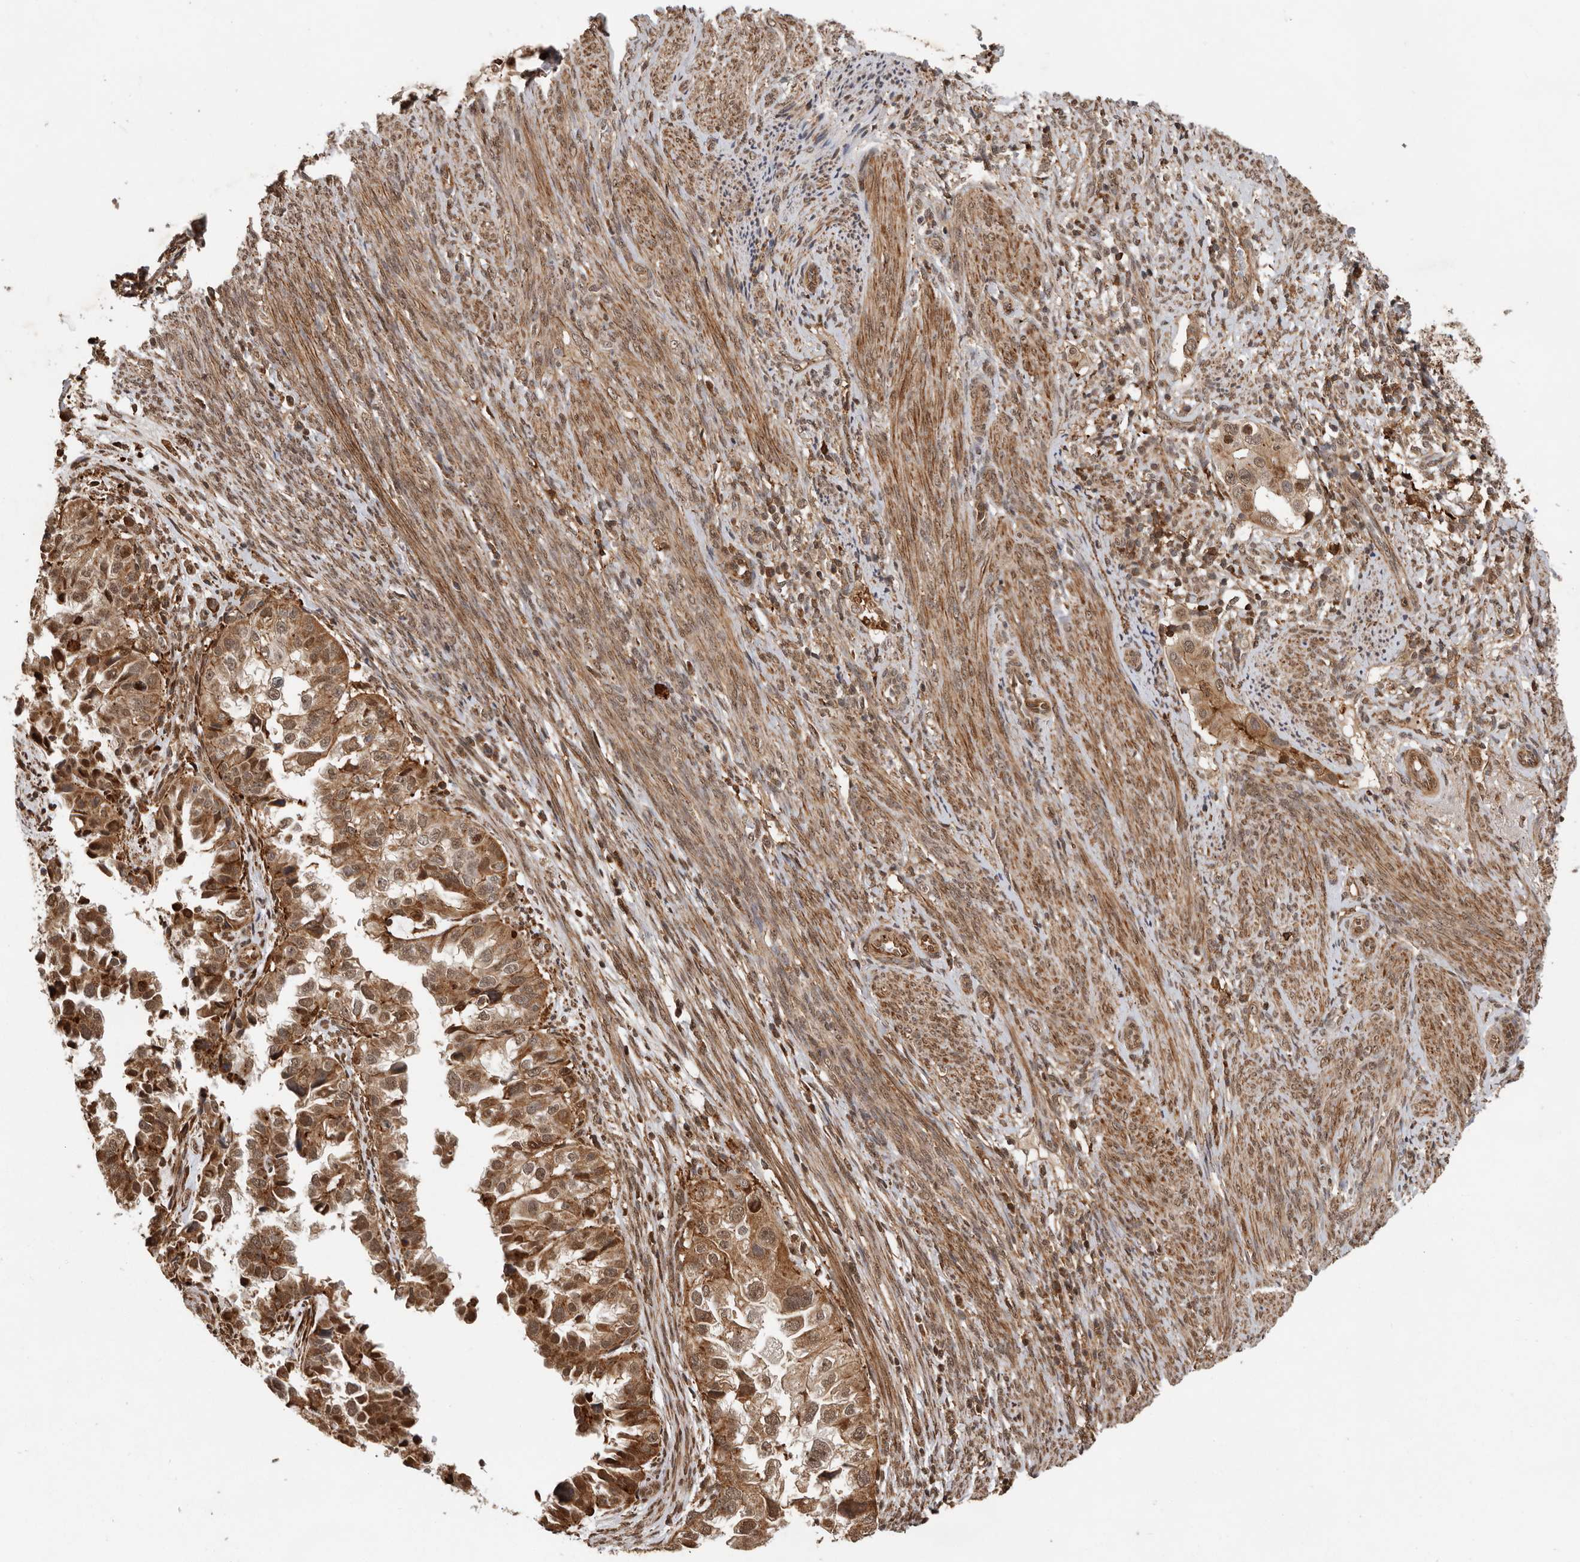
{"staining": {"intensity": "moderate", "quantity": ">75%", "location": "cytoplasmic/membranous,nuclear"}, "tissue": "endometrial cancer", "cell_type": "Tumor cells", "image_type": "cancer", "snomed": [{"axis": "morphology", "description": "Adenocarcinoma, NOS"}, {"axis": "topography", "description": "Endometrium"}], "caption": "Immunohistochemical staining of human endometrial adenocarcinoma shows medium levels of moderate cytoplasmic/membranous and nuclear positivity in approximately >75% of tumor cells.", "gene": "RNF157", "patient": {"sex": "female", "age": 85}}